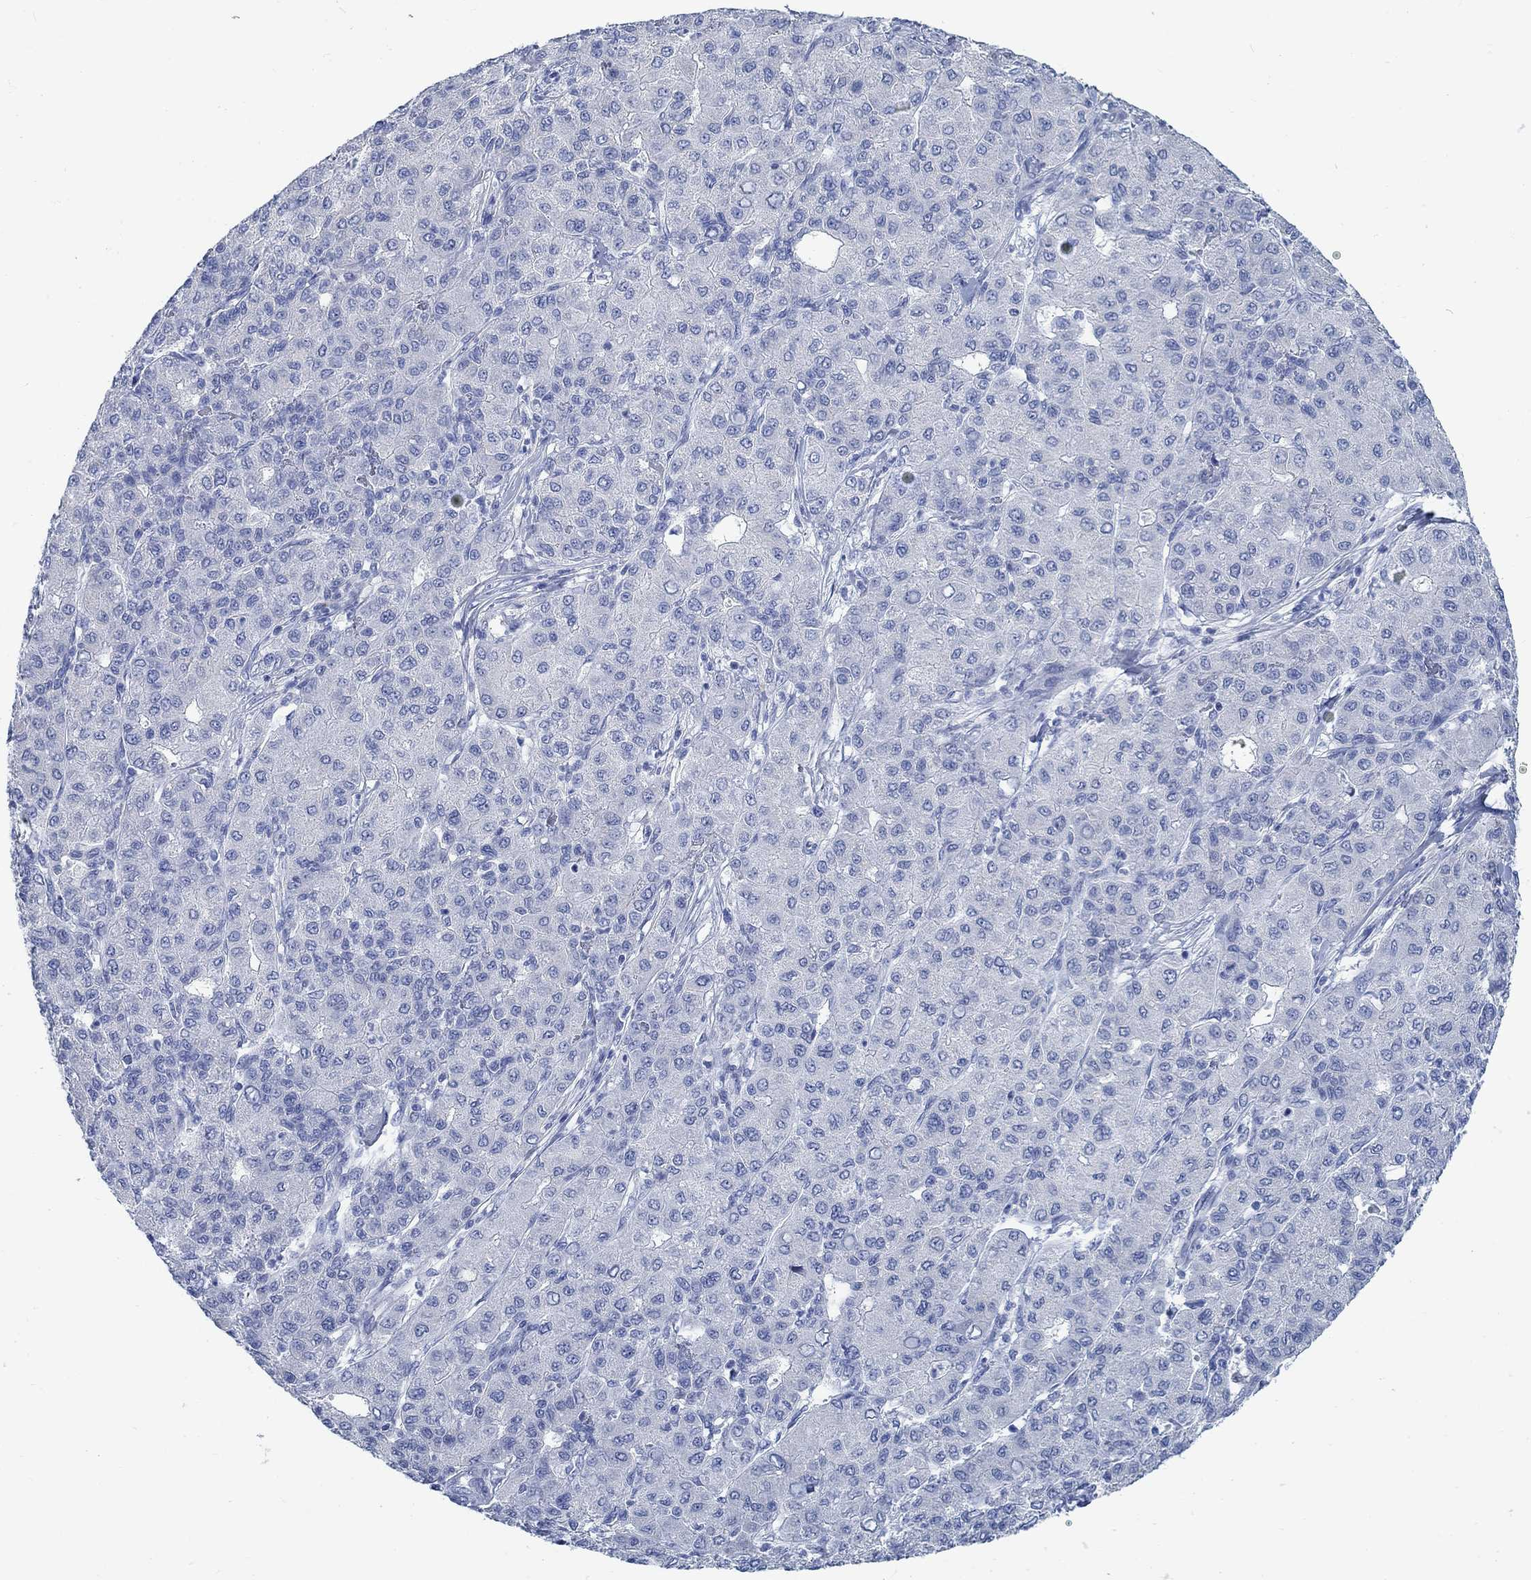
{"staining": {"intensity": "negative", "quantity": "none", "location": "none"}, "tissue": "liver cancer", "cell_type": "Tumor cells", "image_type": "cancer", "snomed": [{"axis": "morphology", "description": "Carcinoma, Hepatocellular, NOS"}, {"axis": "topography", "description": "Liver"}], "caption": "Tumor cells show no significant protein expression in hepatocellular carcinoma (liver).", "gene": "RBM20", "patient": {"sex": "male", "age": 65}}